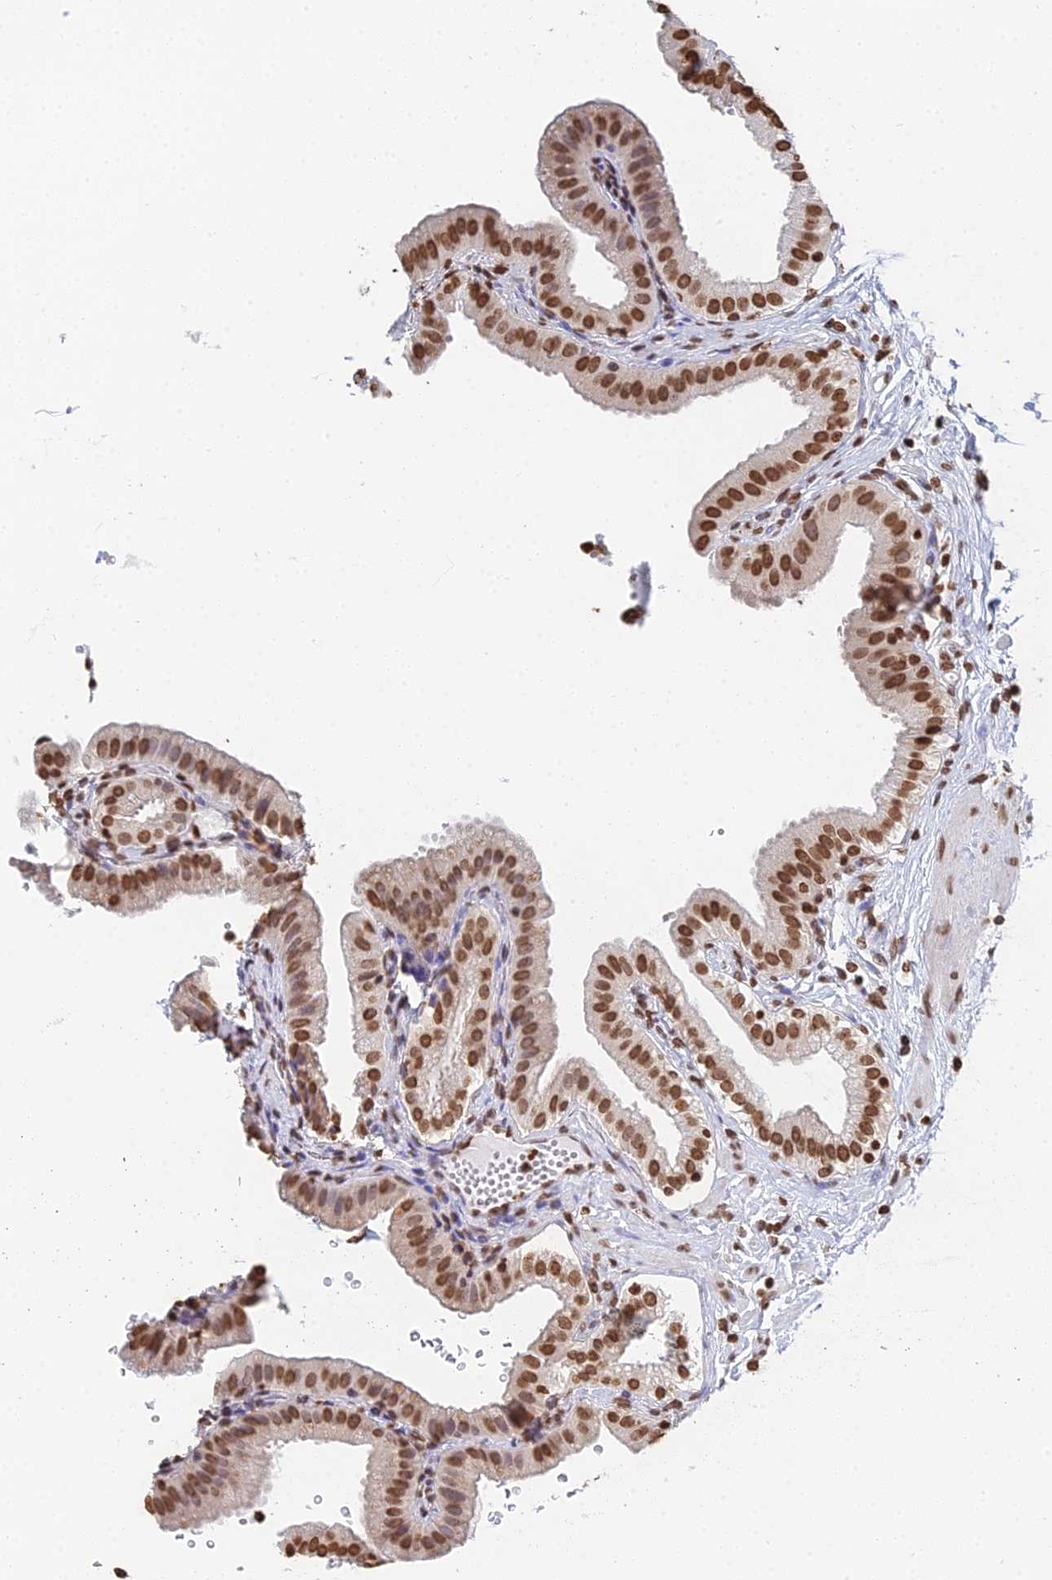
{"staining": {"intensity": "moderate", "quantity": ">75%", "location": "nuclear"}, "tissue": "gallbladder", "cell_type": "Glandular cells", "image_type": "normal", "snomed": [{"axis": "morphology", "description": "Normal tissue, NOS"}, {"axis": "topography", "description": "Gallbladder"}], "caption": "Immunohistochemical staining of unremarkable gallbladder shows >75% levels of moderate nuclear protein positivity in approximately >75% of glandular cells. The staining was performed using DAB, with brown indicating positive protein expression. Nuclei are stained blue with hematoxylin.", "gene": "GBP3", "patient": {"sex": "female", "age": 61}}